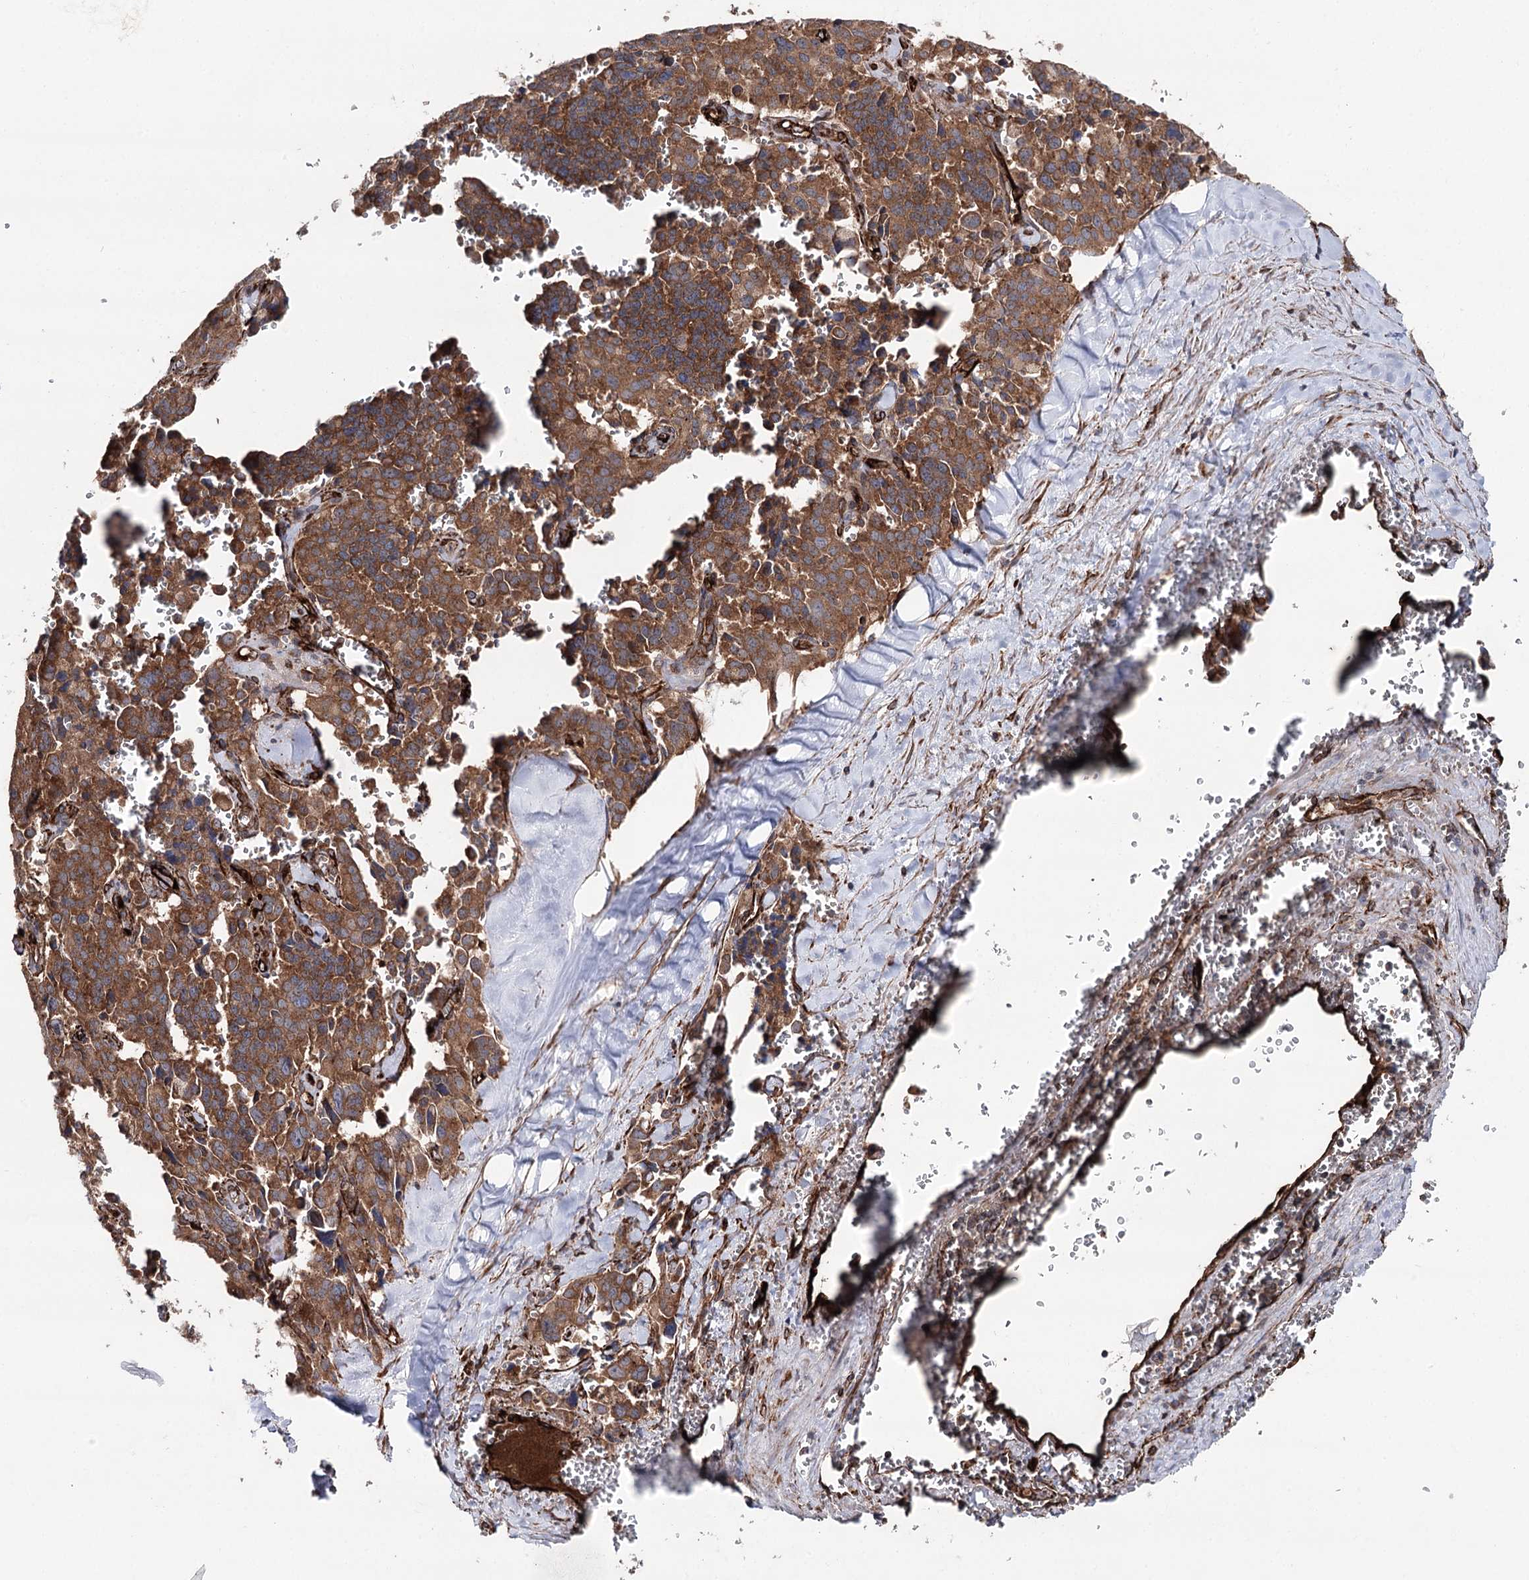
{"staining": {"intensity": "moderate", "quantity": ">75%", "location": "cytoplasmic/membranous"}, "tissue": "pancreatic cancer", "cell_type": "Tumor cells", "image_type": "cancer", "snomed": [{"axis": "morphology", "description": "Adenocarcinoma, NOS"}, {"axis": "topography", "description": "Pancreas"}], "caption": "A brown stain labels moderate cytoplasmic/membranous expression of a protein in human pancreatic cancer (adenocarcinoma) tumor cells.", "gene": "MIB1", "patient": {"sex": "male", "age": 65}}